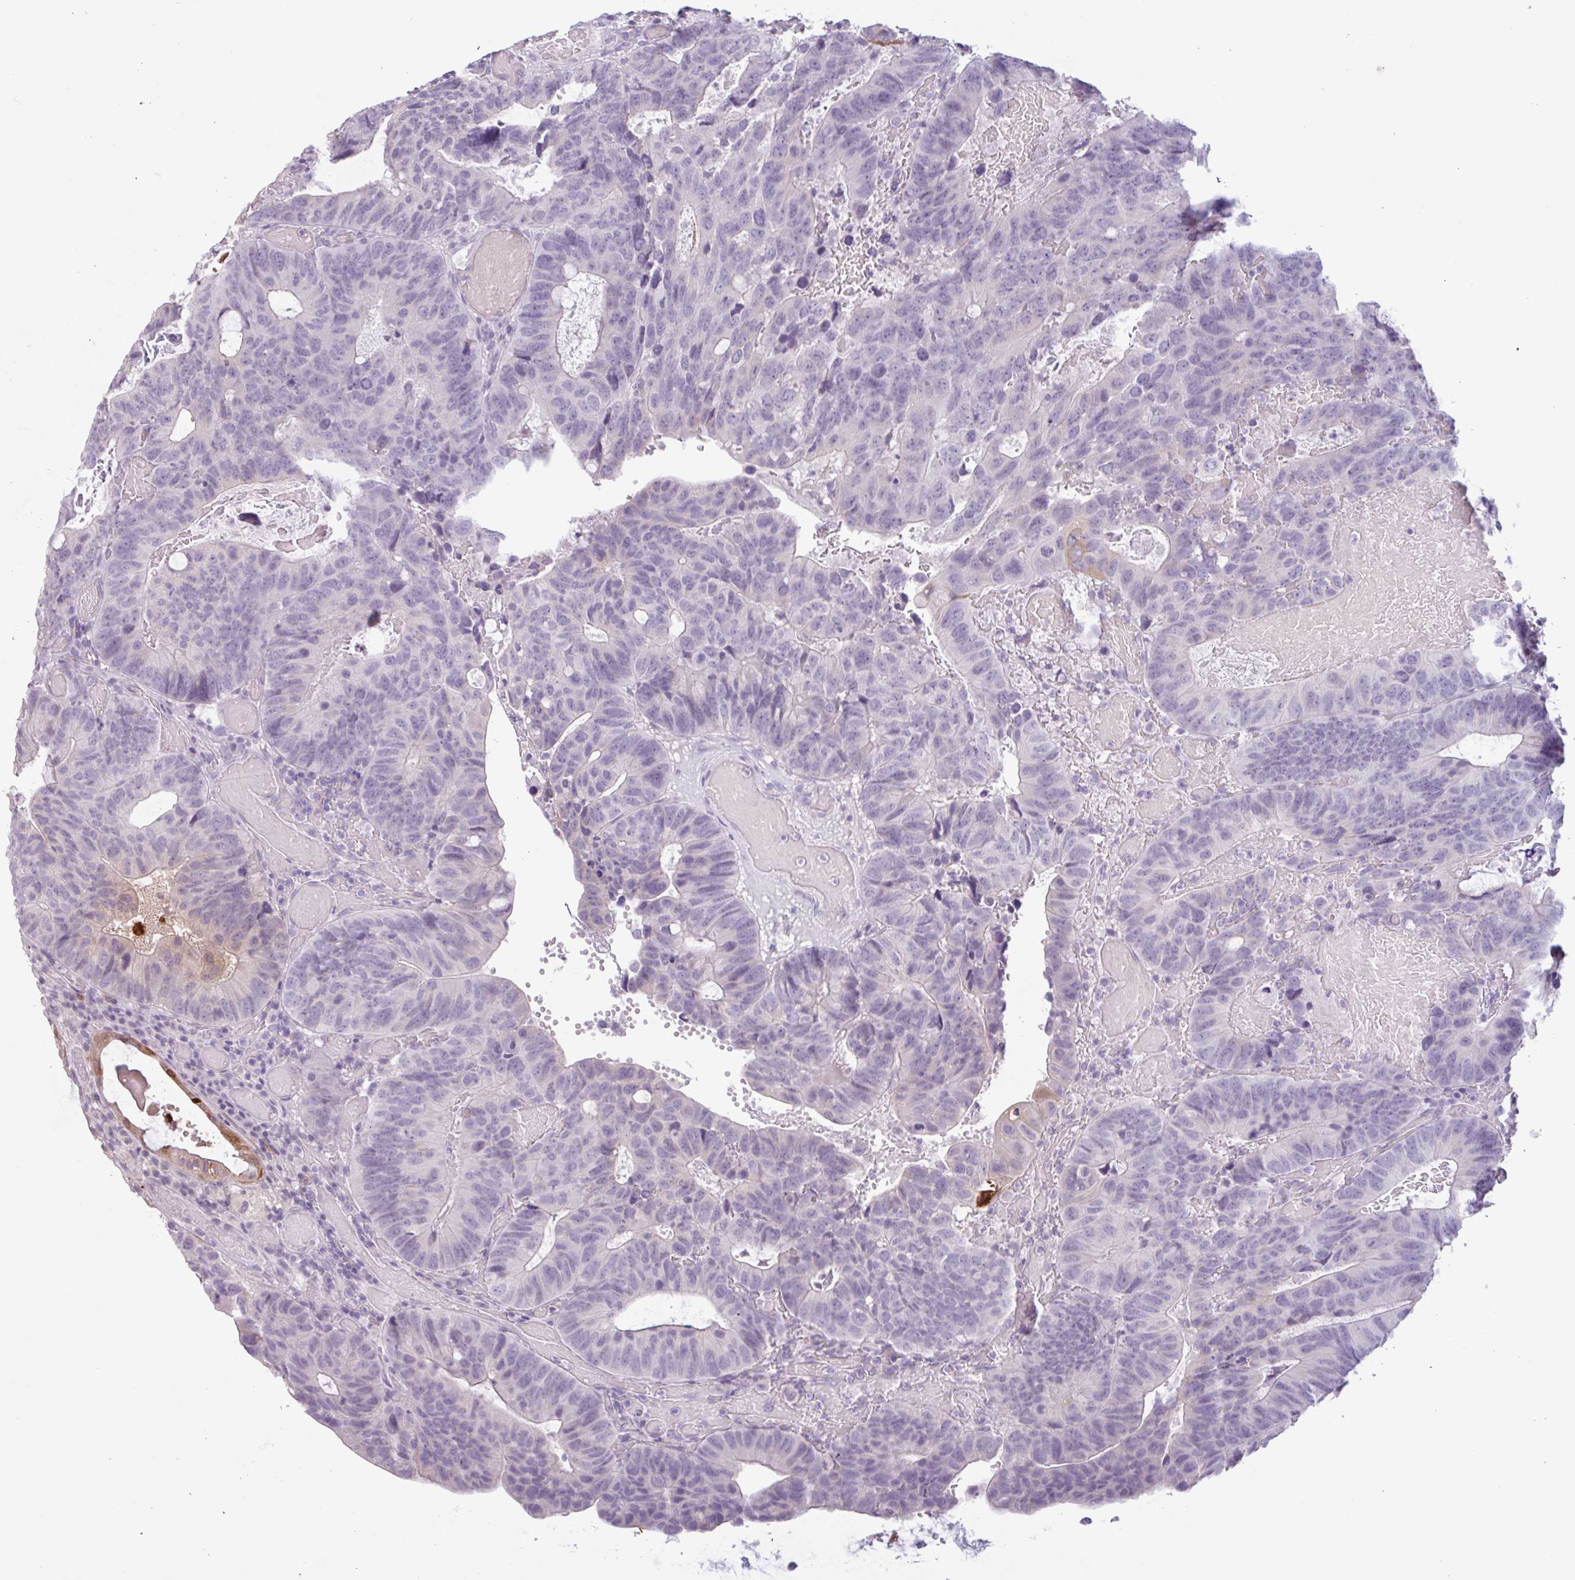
{"staining": {"intensity": "negative", "quantity": "none", "location": "none"}, "tissue": "colorectal cancer", "cell_type": "Tumor cells", "image_type": "cancer", "snomed": [{"axis": "morphology", "description": "Adenocarcinoma, NOS"}, {"axis": "topography", "description": "Colon"}], "caption": "Immunohistochemical staining of human colorectal adenocarcinoma displays no significant staining in tumor cells.", "gene": "CTSE", "patient": {"sex": "male", "age": 87}}